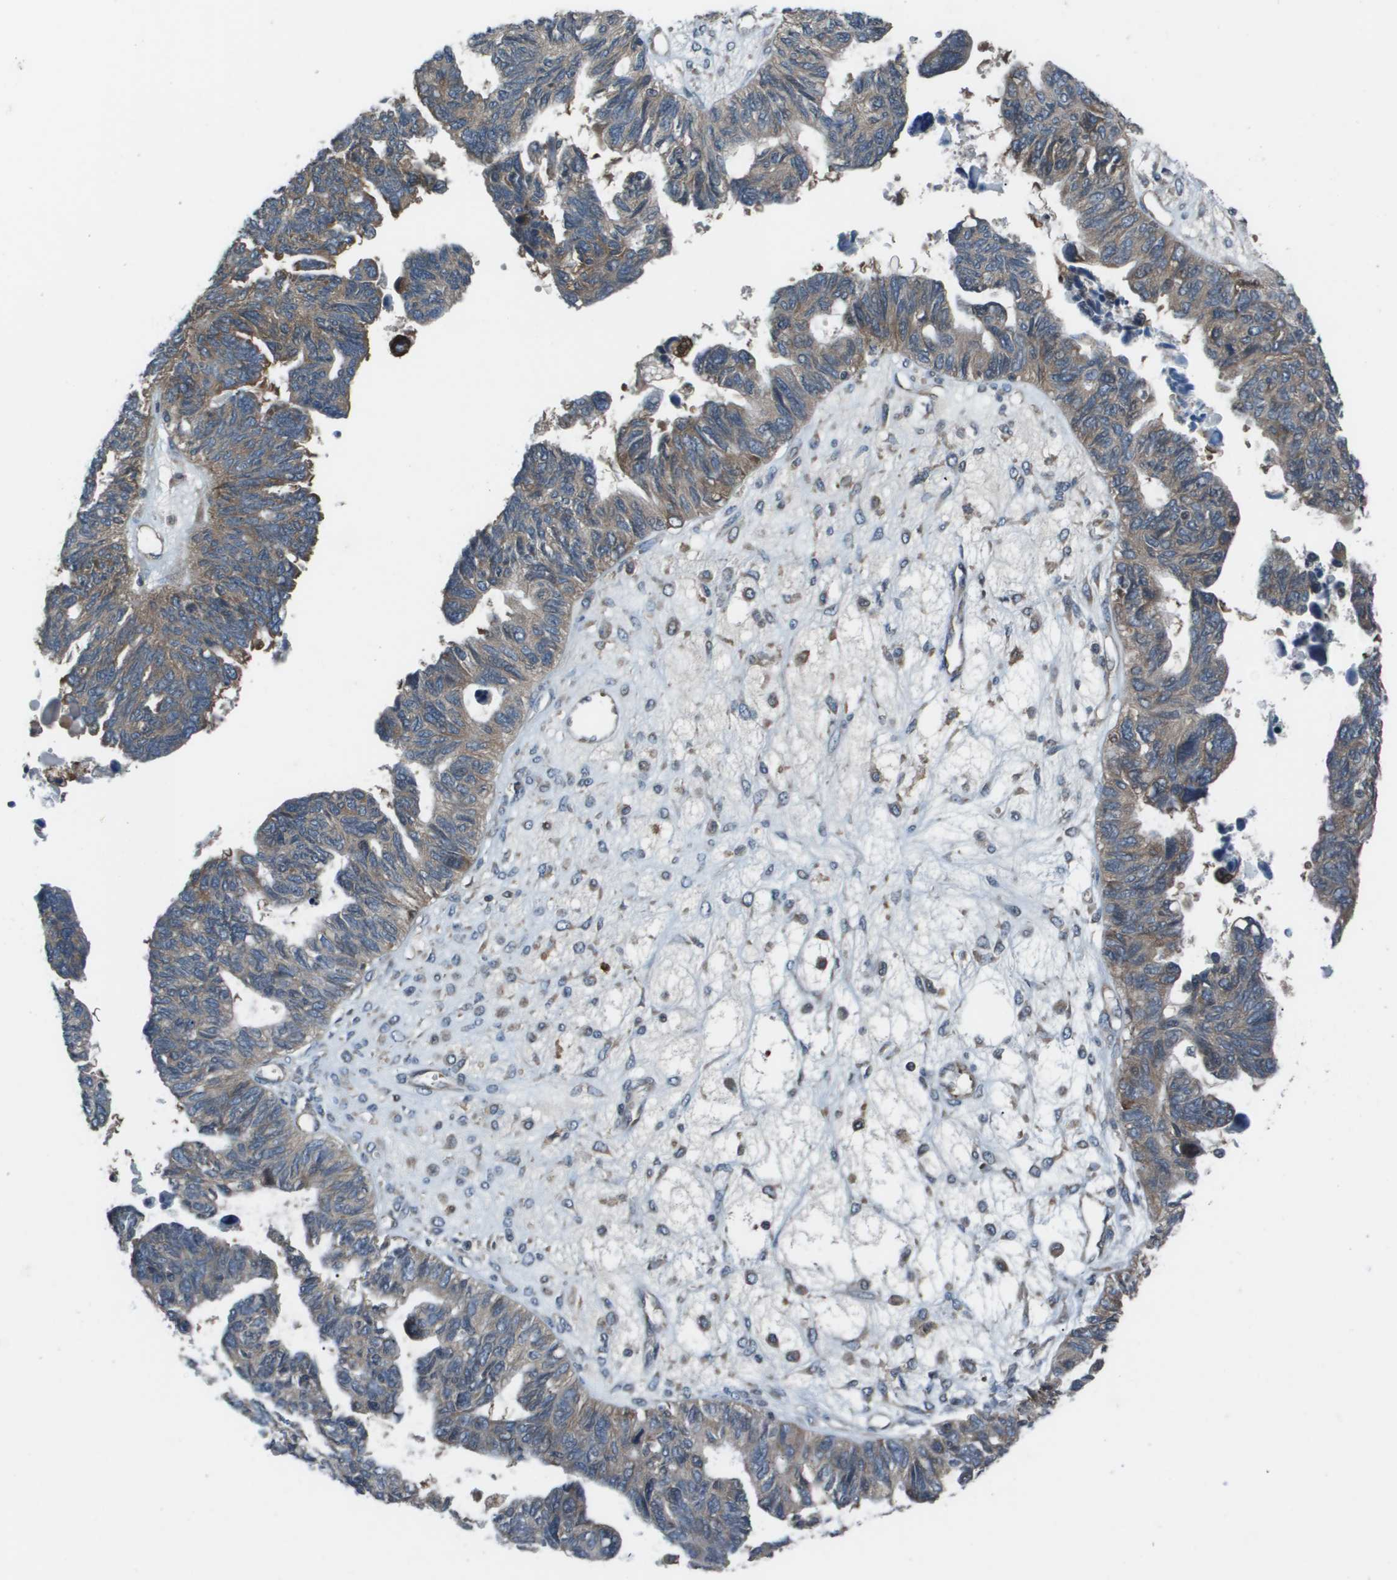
{"staining": {"intensity": "moderate", "quantity": "25%-75%", "location": "cytoplasmic/membranous"}, "tissue": "ovarian cancer", "cell_type": "Tumor cells", "image_type": "cancer", "snomed": [{"axis": "morphology", "description": "Cystadenocarcinoma, serous, NOS"}, {"axis": "topography", "description": "Ovary"}], "caption": "Protein analysis of ovarian cancer (serous cystadenocarcinoma) tissue reveals moderate cytoplasmic/membranous staining in approximately 25%-75% of tumor cells.", "gene": "EIF3B", "patient": {"sex": "female", "age": 79}}